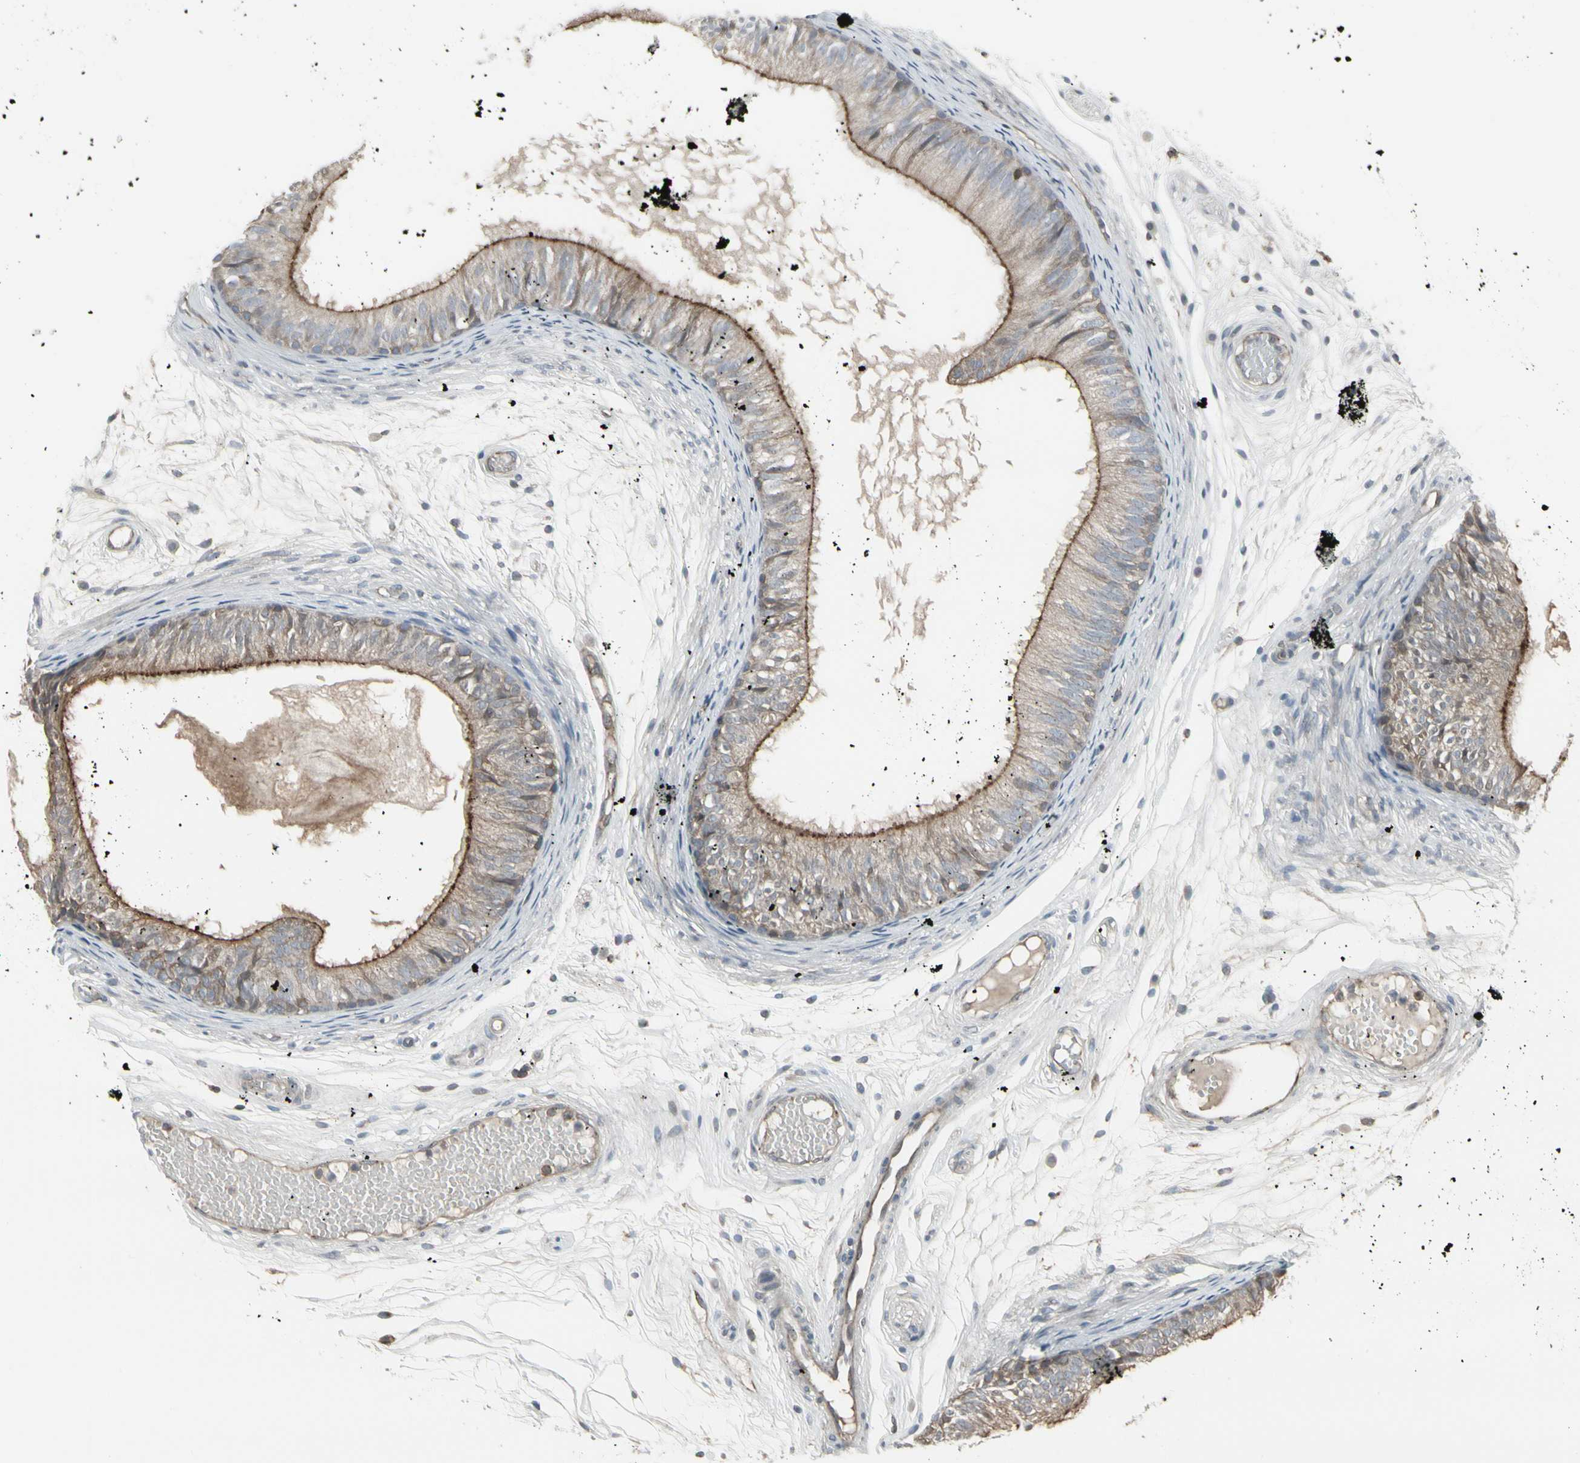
{"staining": {"intensity": "weak", "quantity": ">75%", "location": "cytoplasmic/membranous"}, "tissue": "epididymis", "cell_type": "Glandular cells", "image_type": "normal", "snomed": [{"axis": "morphology", "description": "Normal tissue, NOS"}, {"axis": "morphology", "description": "Atrophy, NOS"}, {"axis": "topography", "description": "Testis"}, {"axis": "topography", "description": "Epididymis"}], "caption": "Immunohistochemistry (IHC) of unremarkable epididymis demonstrates low levels of weak cytoplasmic/membranous expression in approximately >75% of glandular cells.", "gene": "EPS15", "patient": {"sex": "male", "age": 18}}